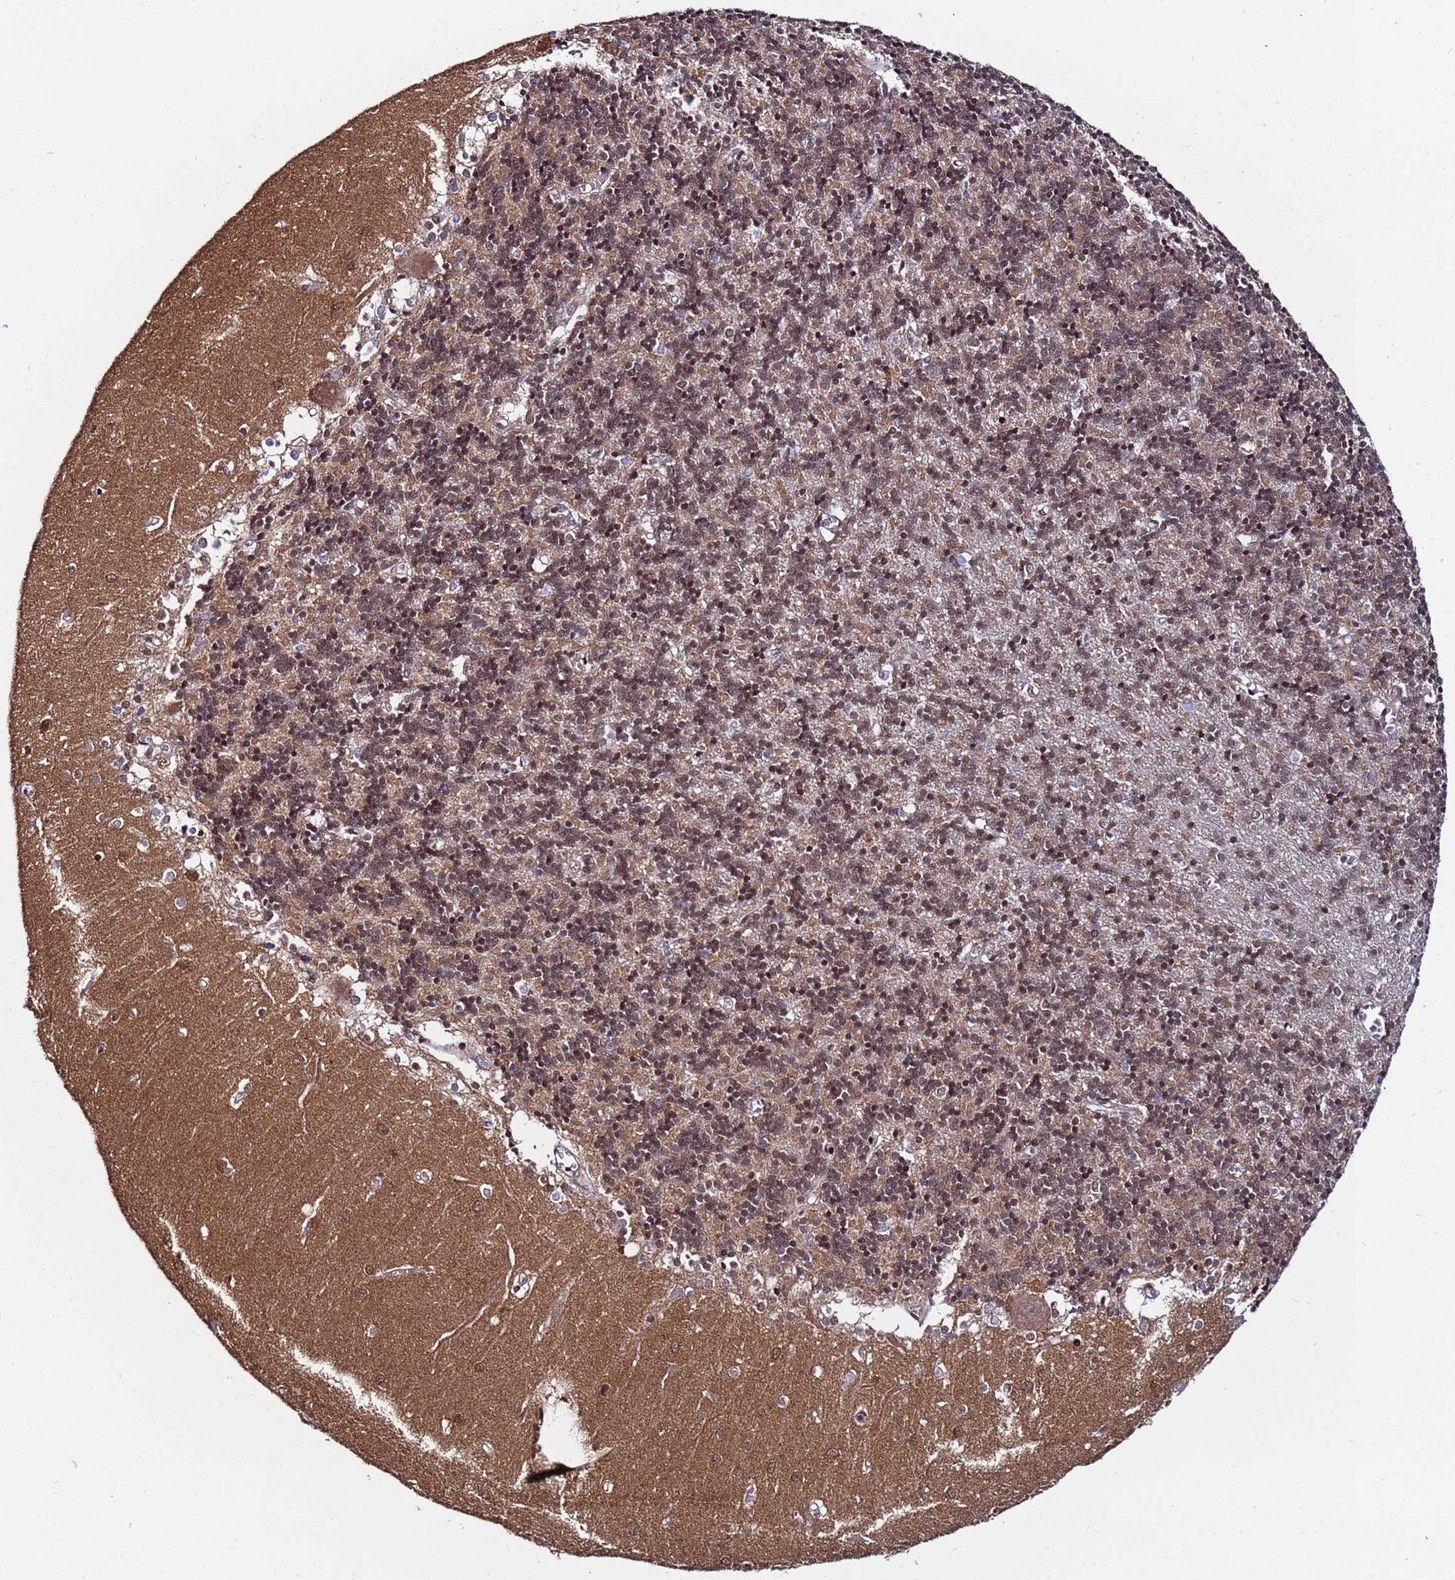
{"staining": {"intensity": "weak", "quantity": "25%-75%", "location": "cytoplasmic/membranous,nuclear"}, "tissue": "cerebellum", "cell_type": "Cells in granular layer", "image_type": "normal", "snomed": [{"axis": "morphology", "description": "Normal tissue, NOS"}, {"axis": "topography", "description": "Cerebellum"}], "caption": "An immunohistochemistry image of benign tissue is shown. Protein staining in brown labels weak cytoplasmic/membranous,nuclear positivity in cerebellum within cells in granular layer. The protein is stained brown, and the nuclei are stained in blue (DAB IHC with brightfield microscopy, high magnification).", "gene": "PPM1H", "patient": {"sex": "male", "age": 37}}